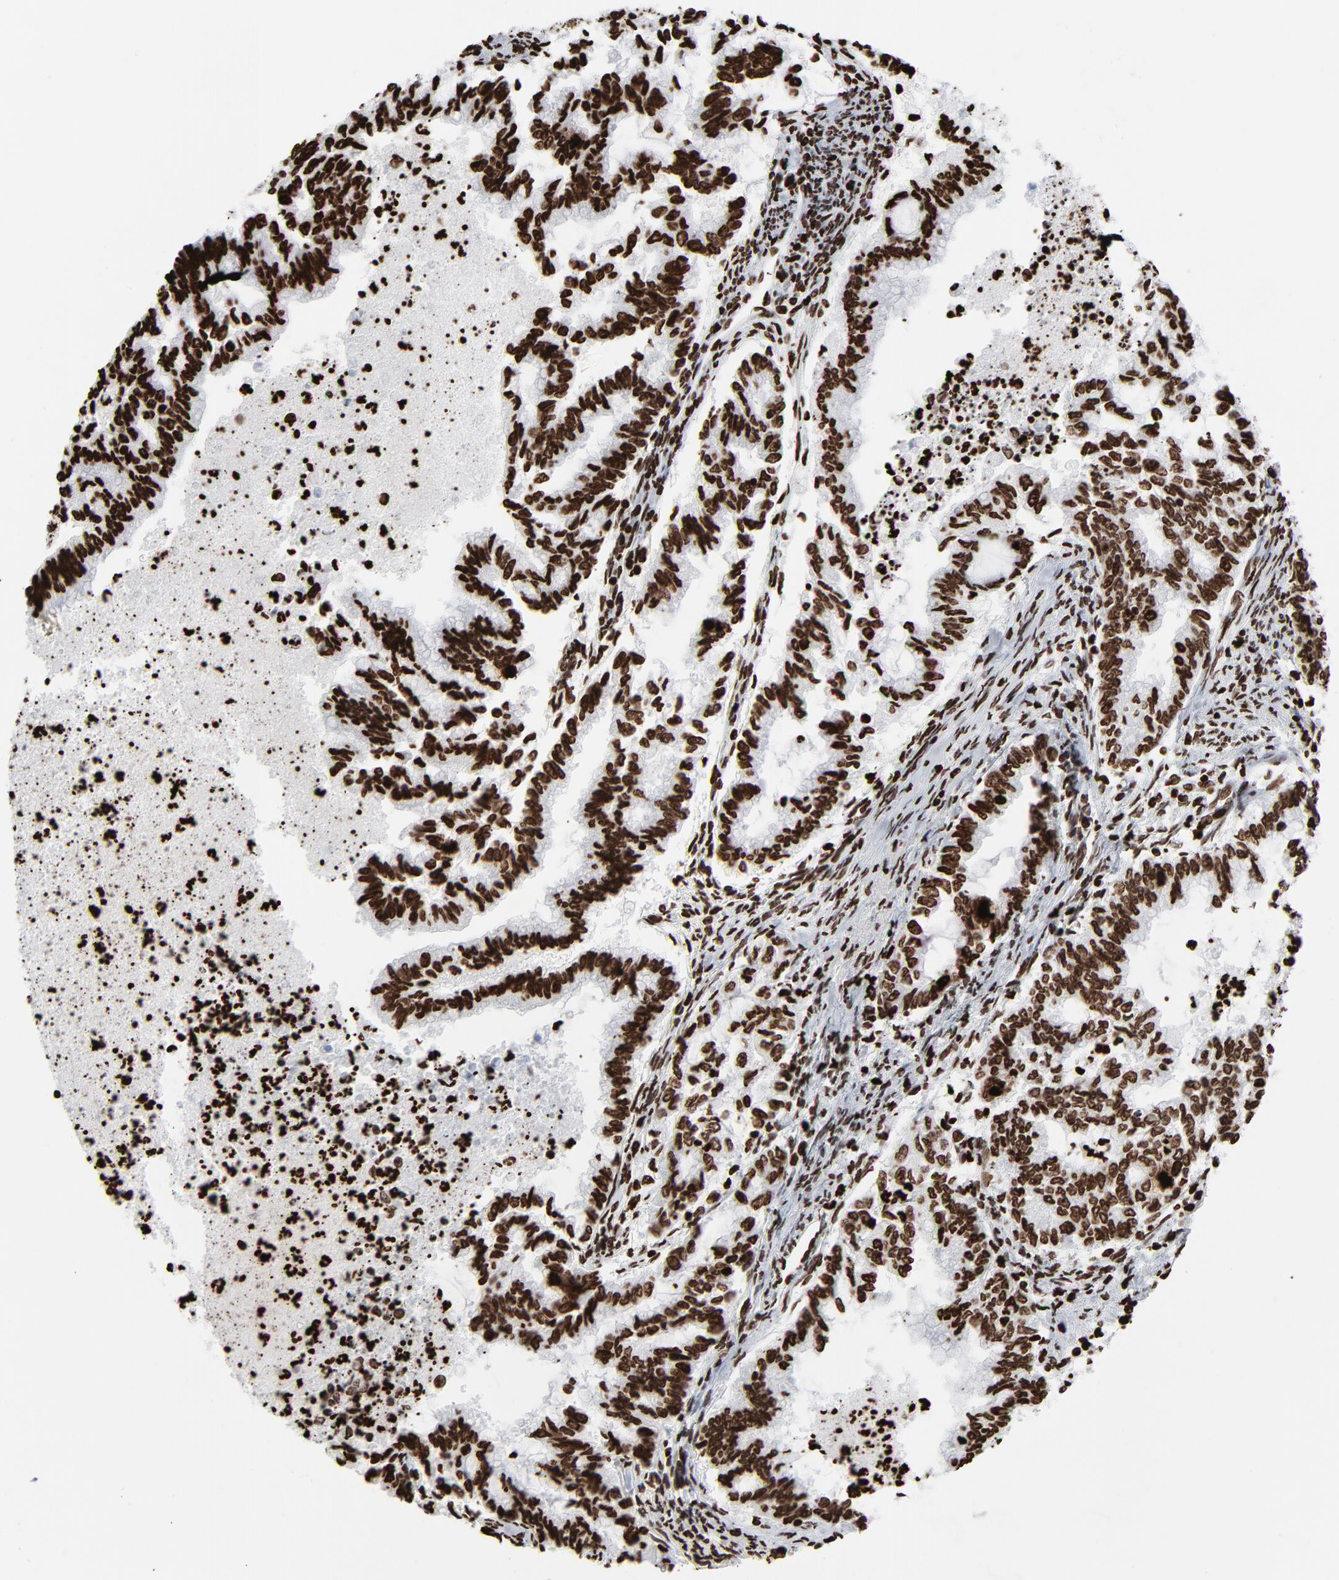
{"staining": {"intensity": "strong", "quantity": ">75%", "location": "nuclear"}, "tissue": "endometrial cancer", "cell_type": "Tumor cells", "image_type": "cancer", "snomed": [{"axis": "morphology", "description": "Adenocarcinoma, NOS"}, {"axis": "topography", "description": "Endometrium"}], "caption": "Brown immunohistochemical staining in human endometrial adenocarcinoma shows strong nuclear positivity in approximately >75% of tumor cells.", "gene": "H3-4", "patient": {"sex": "female", "age": 79}}